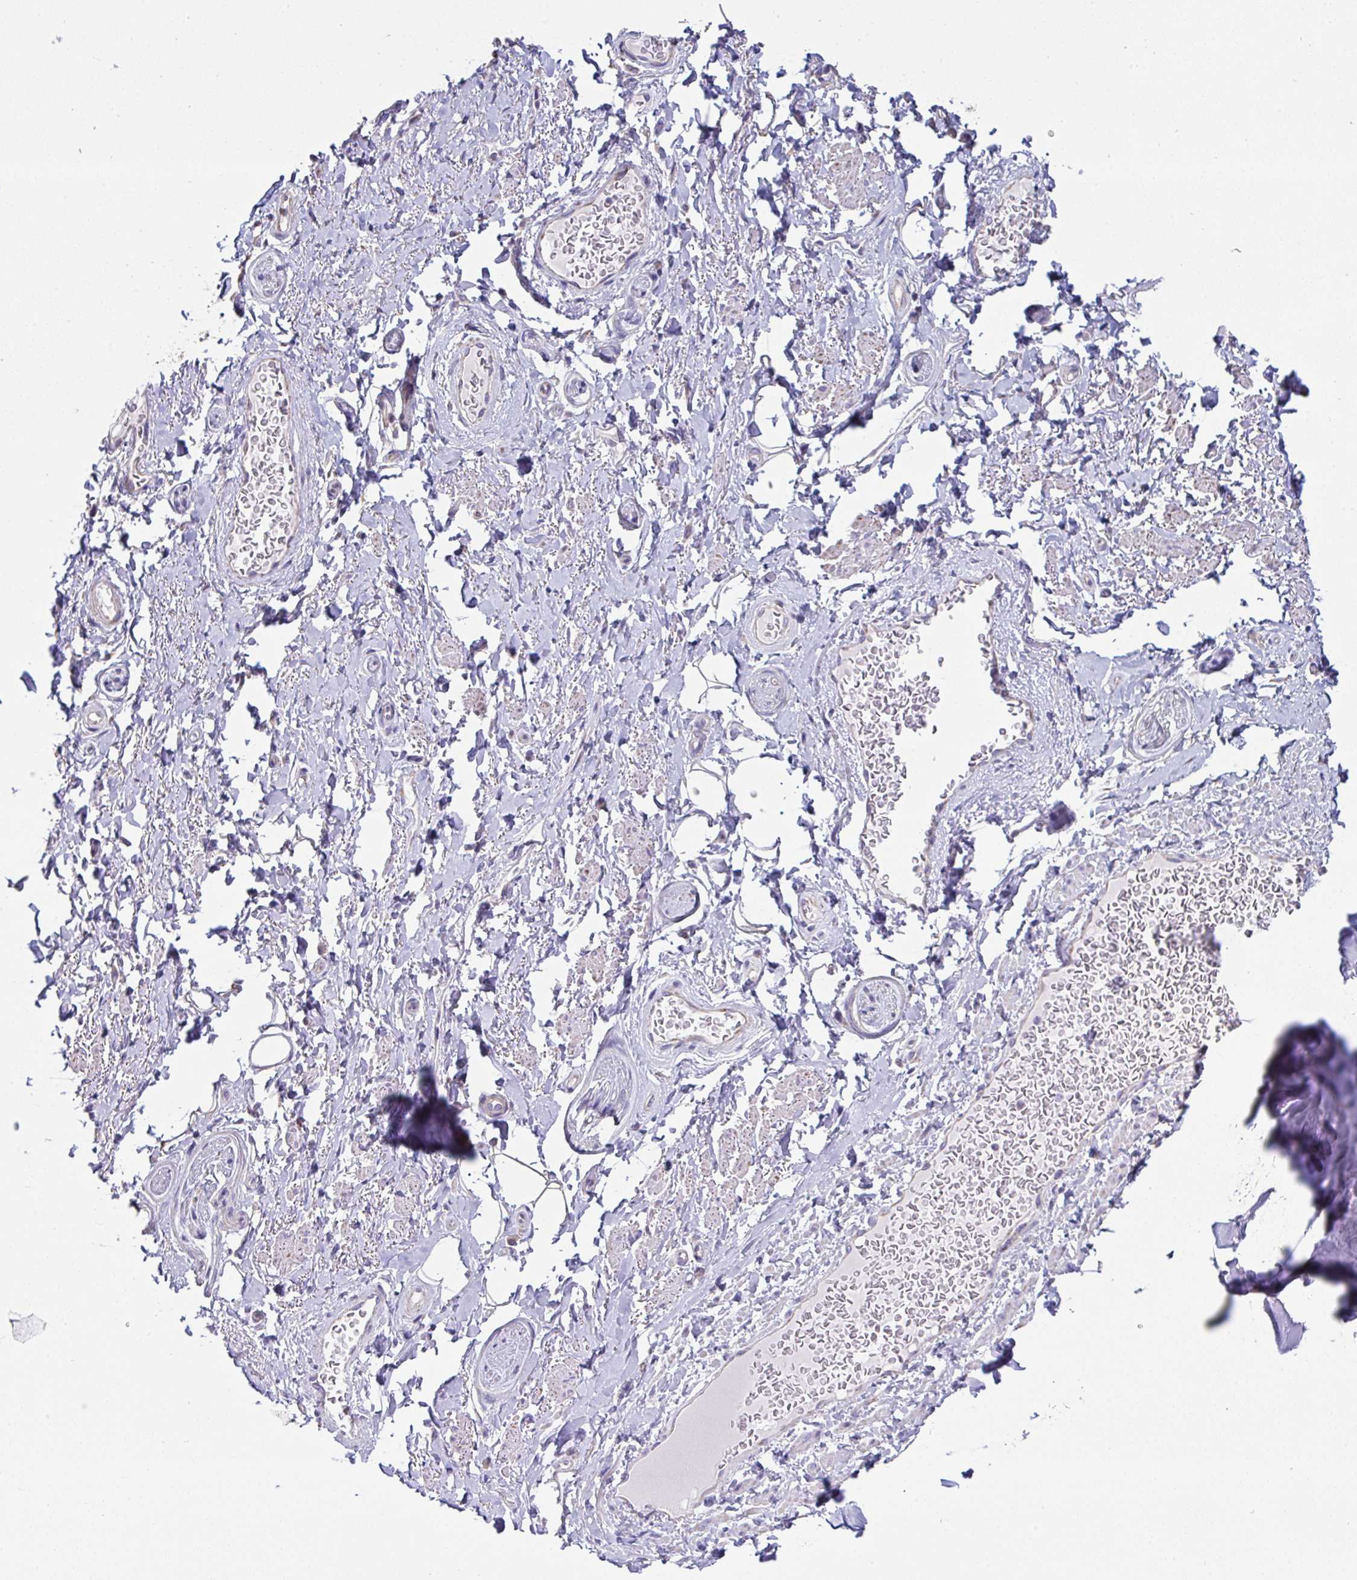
{"staining": {"intensity": "negative", "quantity": "none", "location": "none"}, "tissue": "adipose tissue", "cell_type": "Adipocytes", "image_type": "normal", "snomed": [{"axis": "morphology", "description": "Normal tissue, NOS"}, {"axis": "topography", "description": "Peripheral nerve tissue"}], "caption": "Normal adipose tissue was stained to show a protein in brown. There is no significant expression in adipocytes. (Brightfield microscopy of DAB (3,3'-diaminobenzidine) immunohistochemistry (IHC) at high magnification).", "gene": "DOK7", "patient": {"sex": "male", "age": 51}}